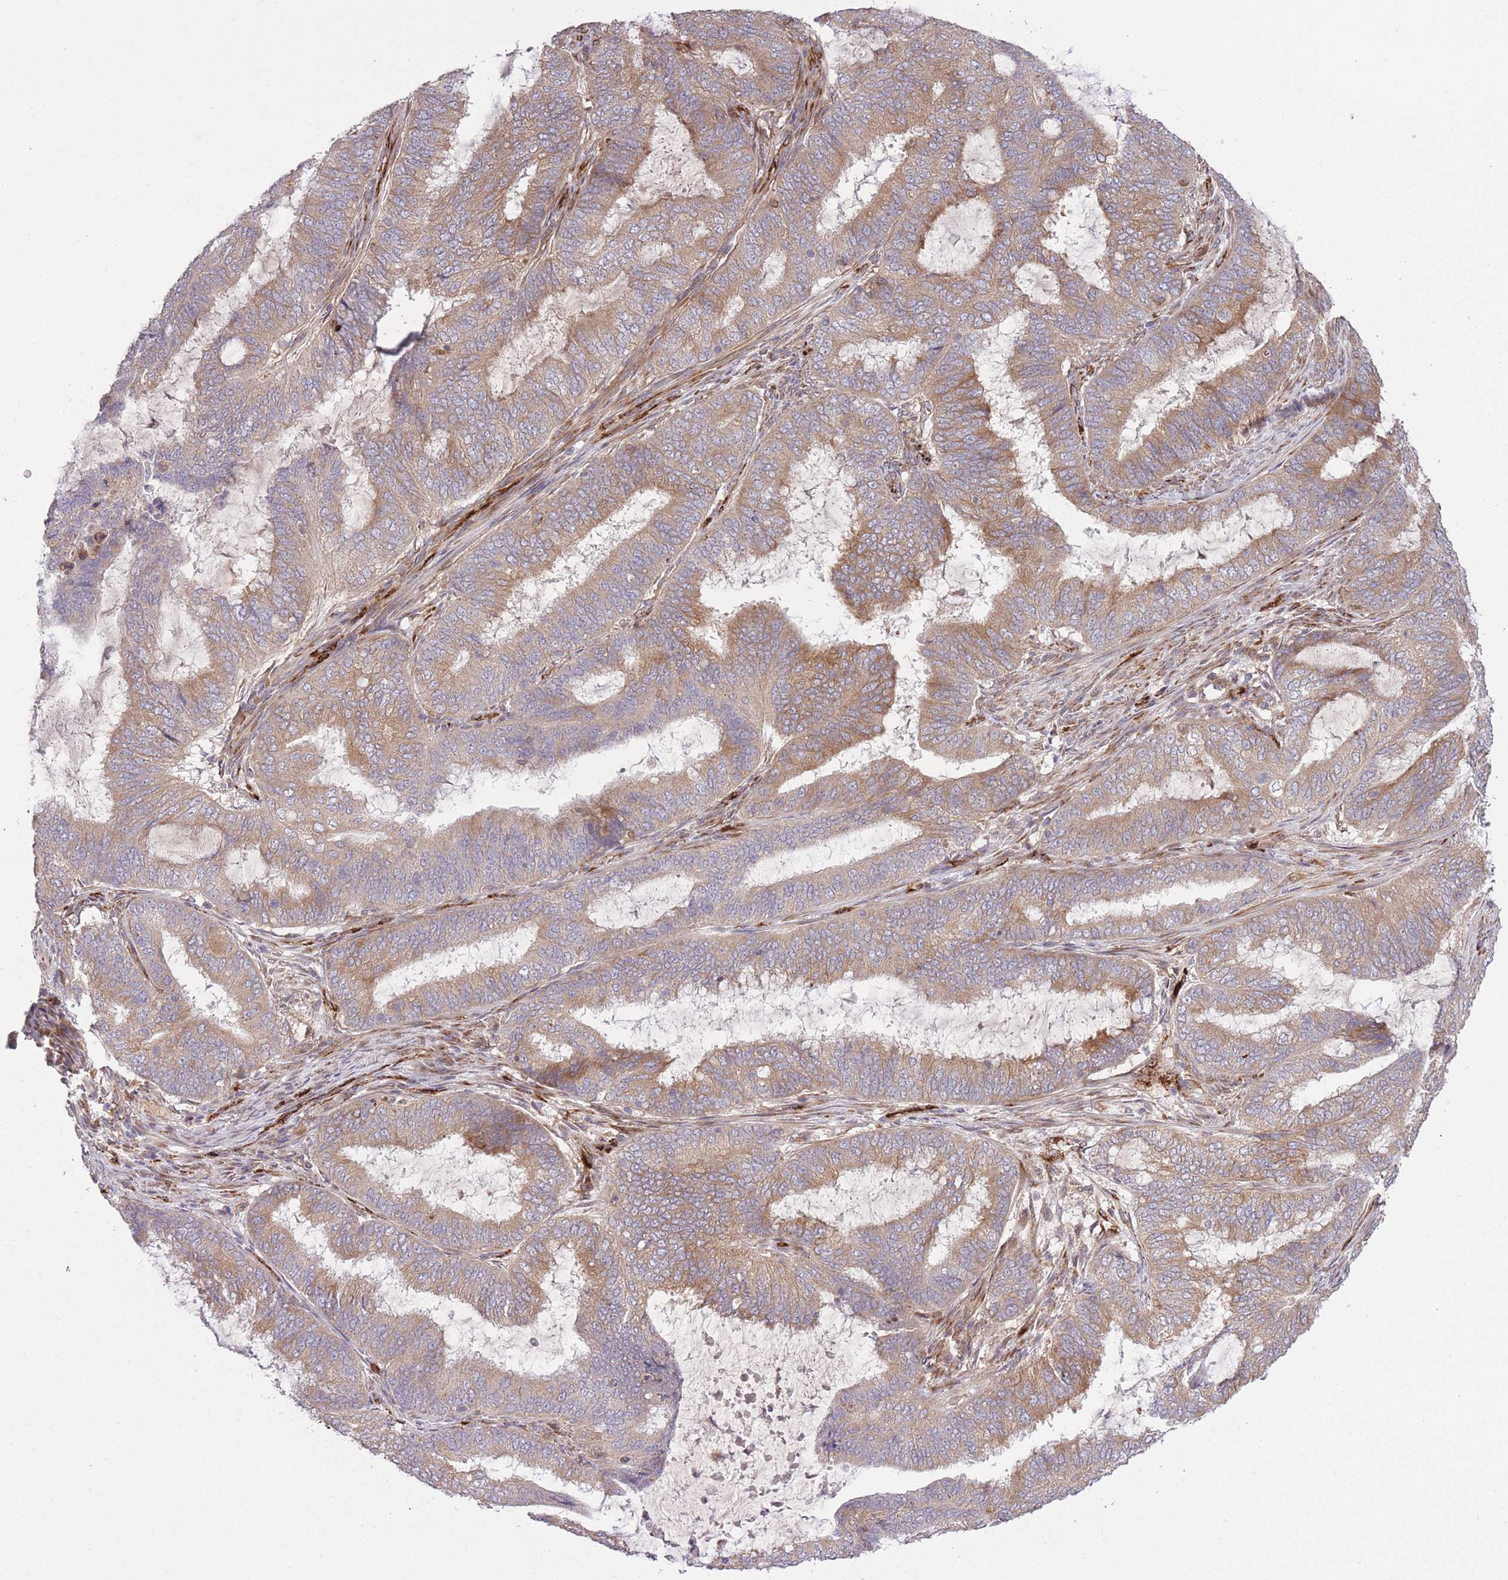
{"staining": {"intensity": "moderate", "quantity": "25%-75%", "location": "cytoplasmic/membranous"}, "tissue": "endometrial cancer", "cell_type": "Tumor cells", "image_type": "cancer", "snomed": [{"axis": "morphology", "description": "Adenocarcinoma, NOS"}, {"axis": "topography", "description": "Endometrium"}], "caption": "Endometrial adenocarcinoma stained with DAB immunohistochemistry shows medium levels of moderate cytoplasmic/membranous positivity in about 25%-75% of tumor cells.", "gene": "CISH", "patient": {"sex": "female", "age": 51}}